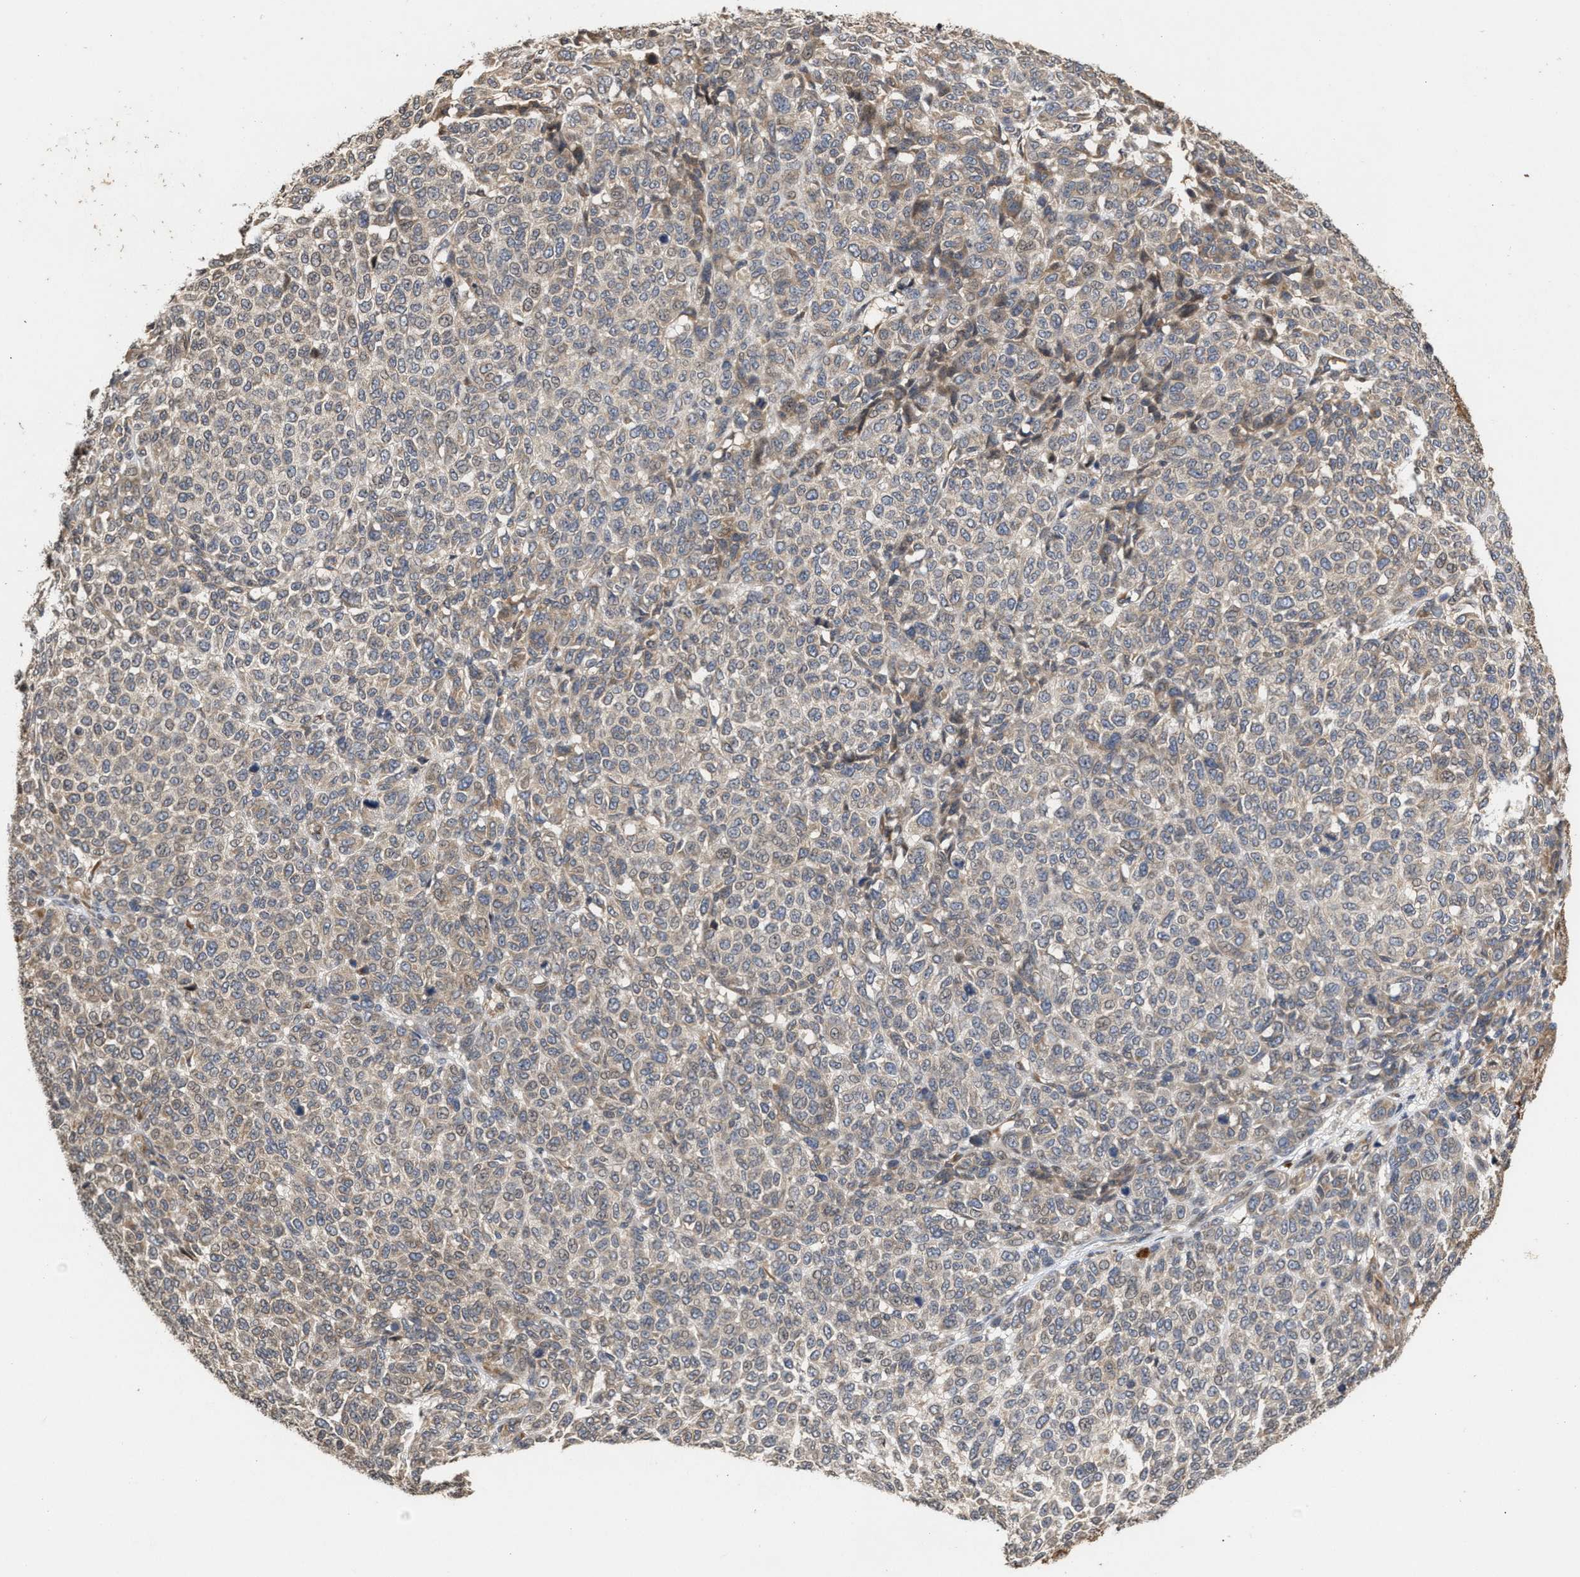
{"staining": {"intensity": "negative", "quantity": "none", "location": "none"}, "tissue": "melanoma", "cell_type": "Tumor cells", "image_type": "cancer", "snomed": [{"axis": "morphology", "description": "Malignant melanoma, NOS"}, {"axis": "topography", "description": "Skin"}], "caption": "High power microscopy photomicrograph of an immunohistochemistry (IHC) histopathology image of malignant melanoma, revealing no significant staining in tumor cells. (DAB (3,3'-diaminobenzidine) immunohistochemistry, high magnification).", "gene": "SAR1A", "patient": {"sex": "male", "age": 59}}